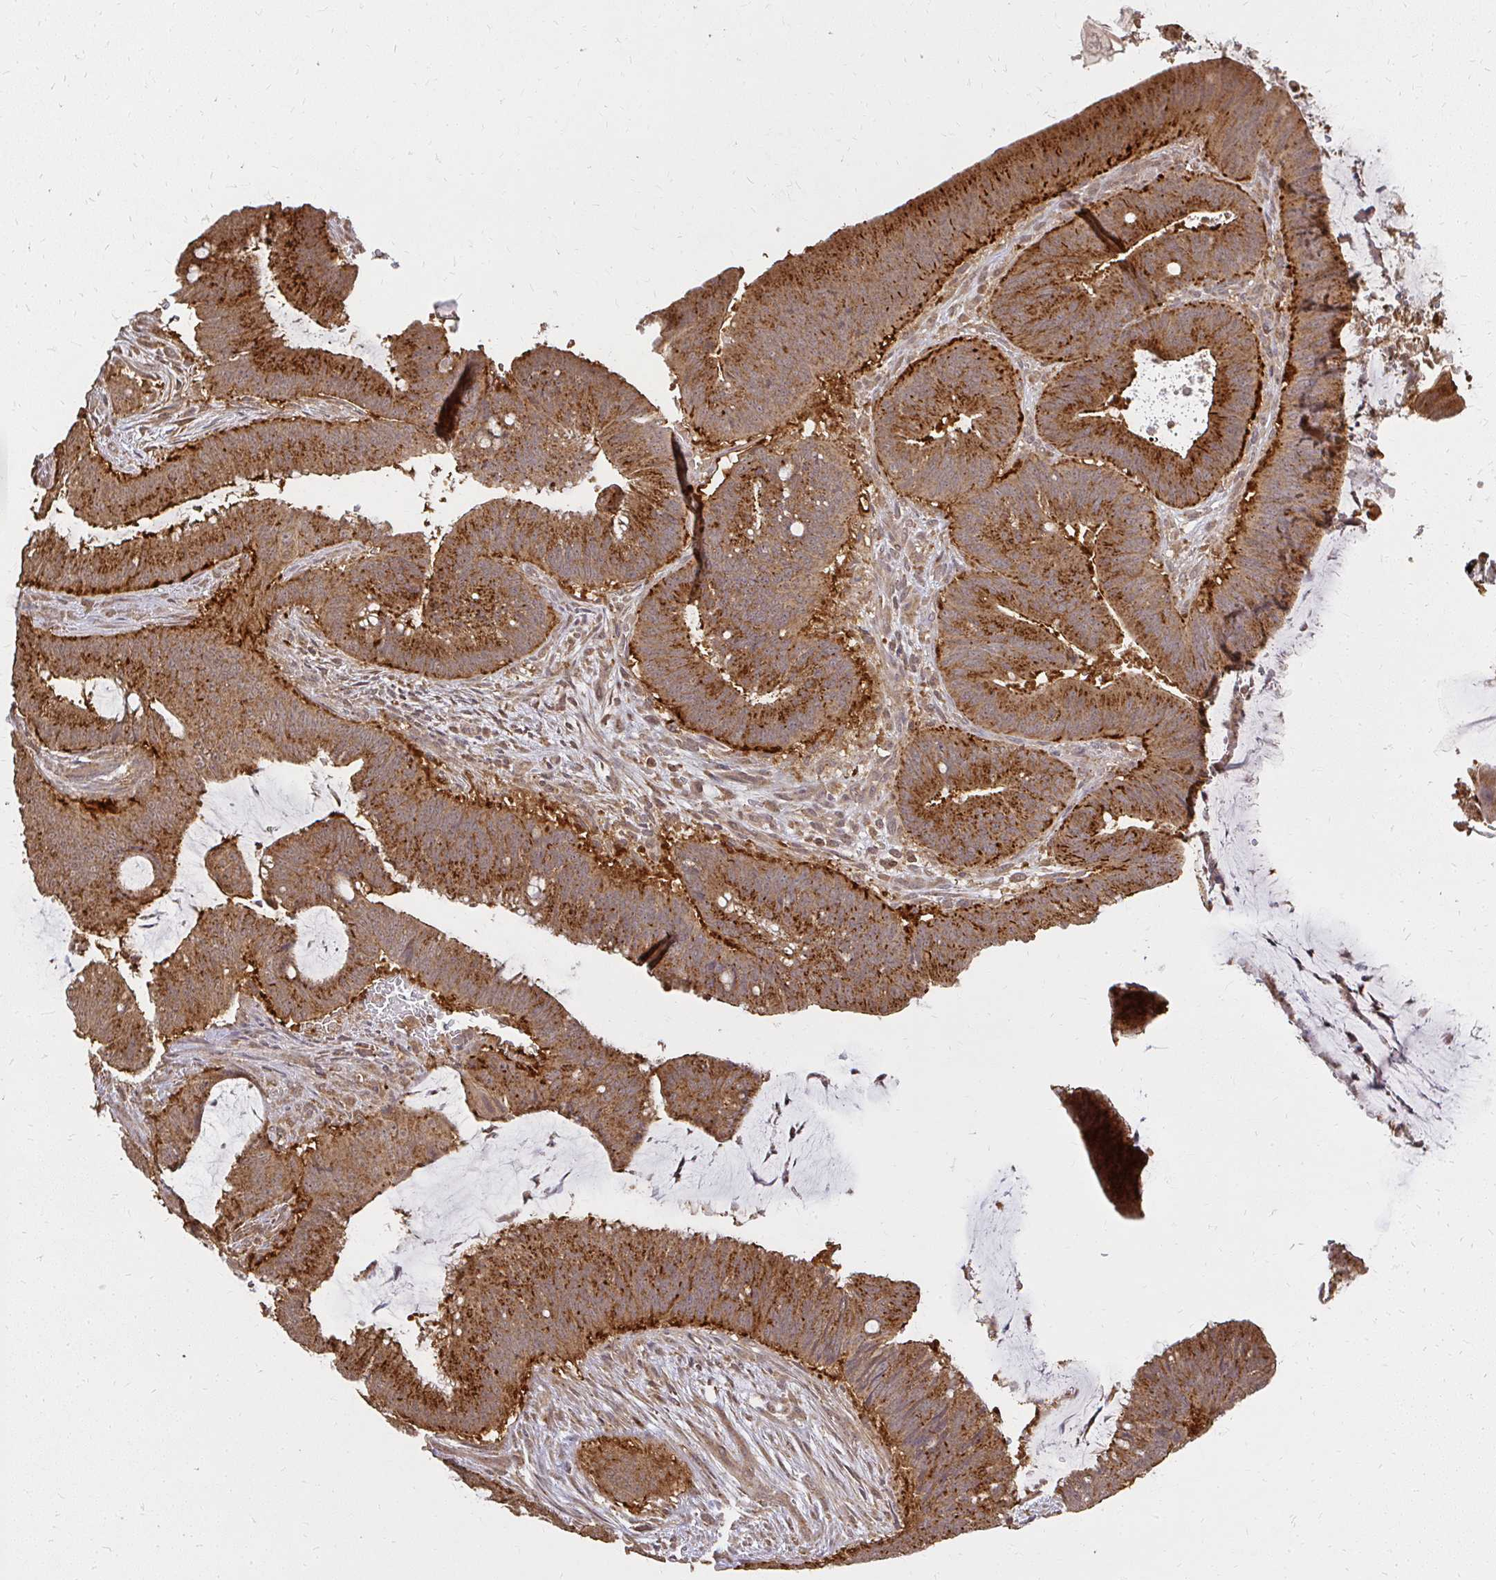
{"staining": {"intensity": "strong", "quantity": ">75%", "location": "cytoplasmic/membranous"}, "tissue": "colorectal cancer", "cell_type": "Tumor cells", "image_type": "cancer", "snomed": [{"axis": "morphology", "description": "Adenocarcinoma, NOS"}, {"axis": "topography", "description": "Colon"}], "caption": "Immunohistochemical staining of adenocarcinoma (colorectal) reveals high levels of strong cytoplasmic/membranous protein expression in about >75% of tumor cells. (DAB IHC with brightfield microscopy, high magnification).", "gene": "LARS2", "patient": {"sex": "female", "age": 43}}